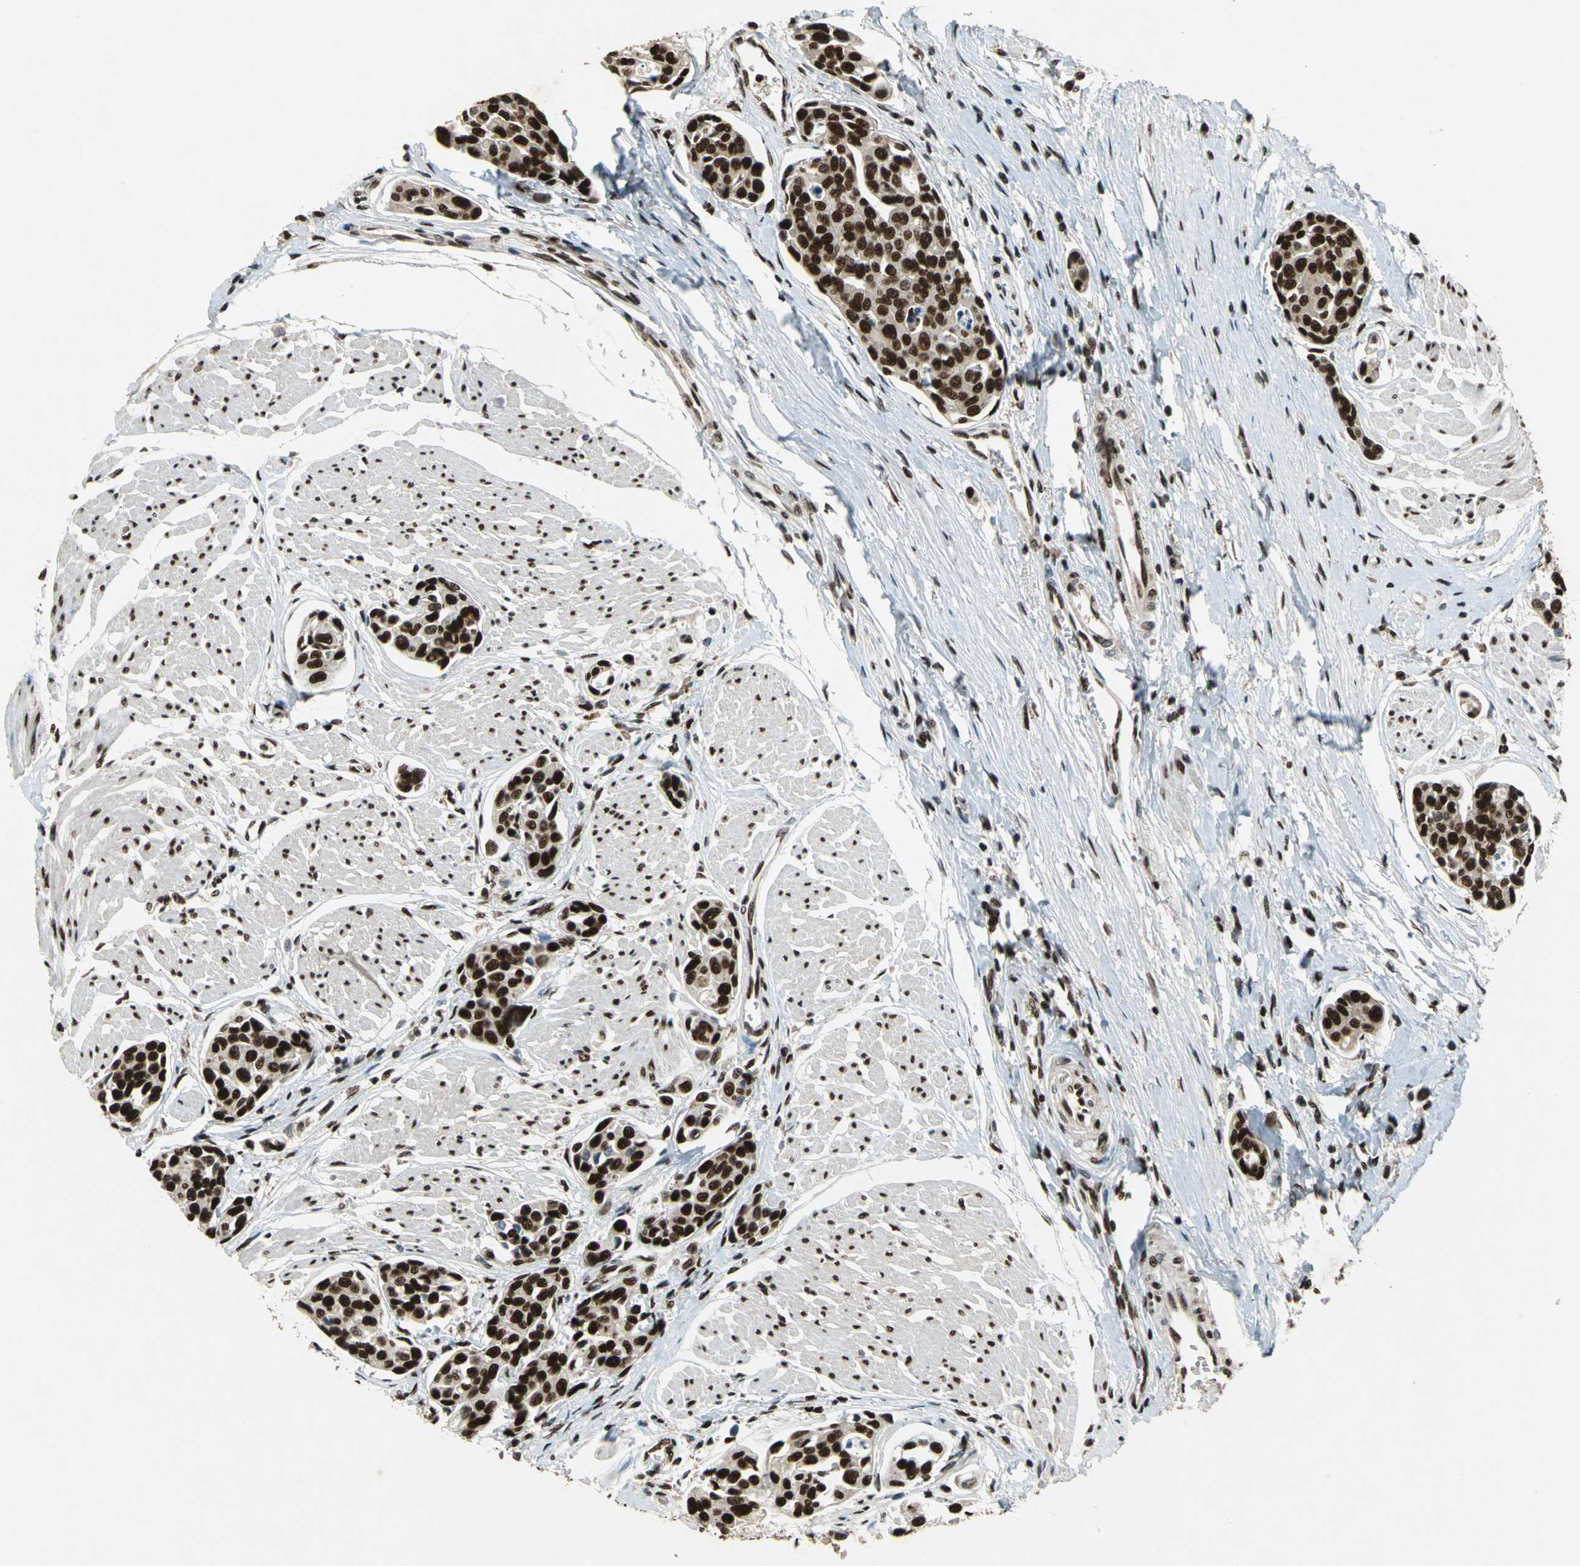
{"staining": {"intensity": "strong", "quantity": ">75%", "location": "nuclear"}, "tissue": "urothelial cancer", "cell_type": "Tumor cells", "image_type": "cancer", "snomed": [{"axis": "morphology", "description": "Urothelial carcinoma, High grade"}, {"axis": "topography", "description": "Urinary bladder"}], "caption": "Protein expression analysis of urothelial cancer exhibits strong nuclear staining in approximately >75% of tumor cells.", "gene": "MTA2", "patient": {"sex": "male", "age": 78}}